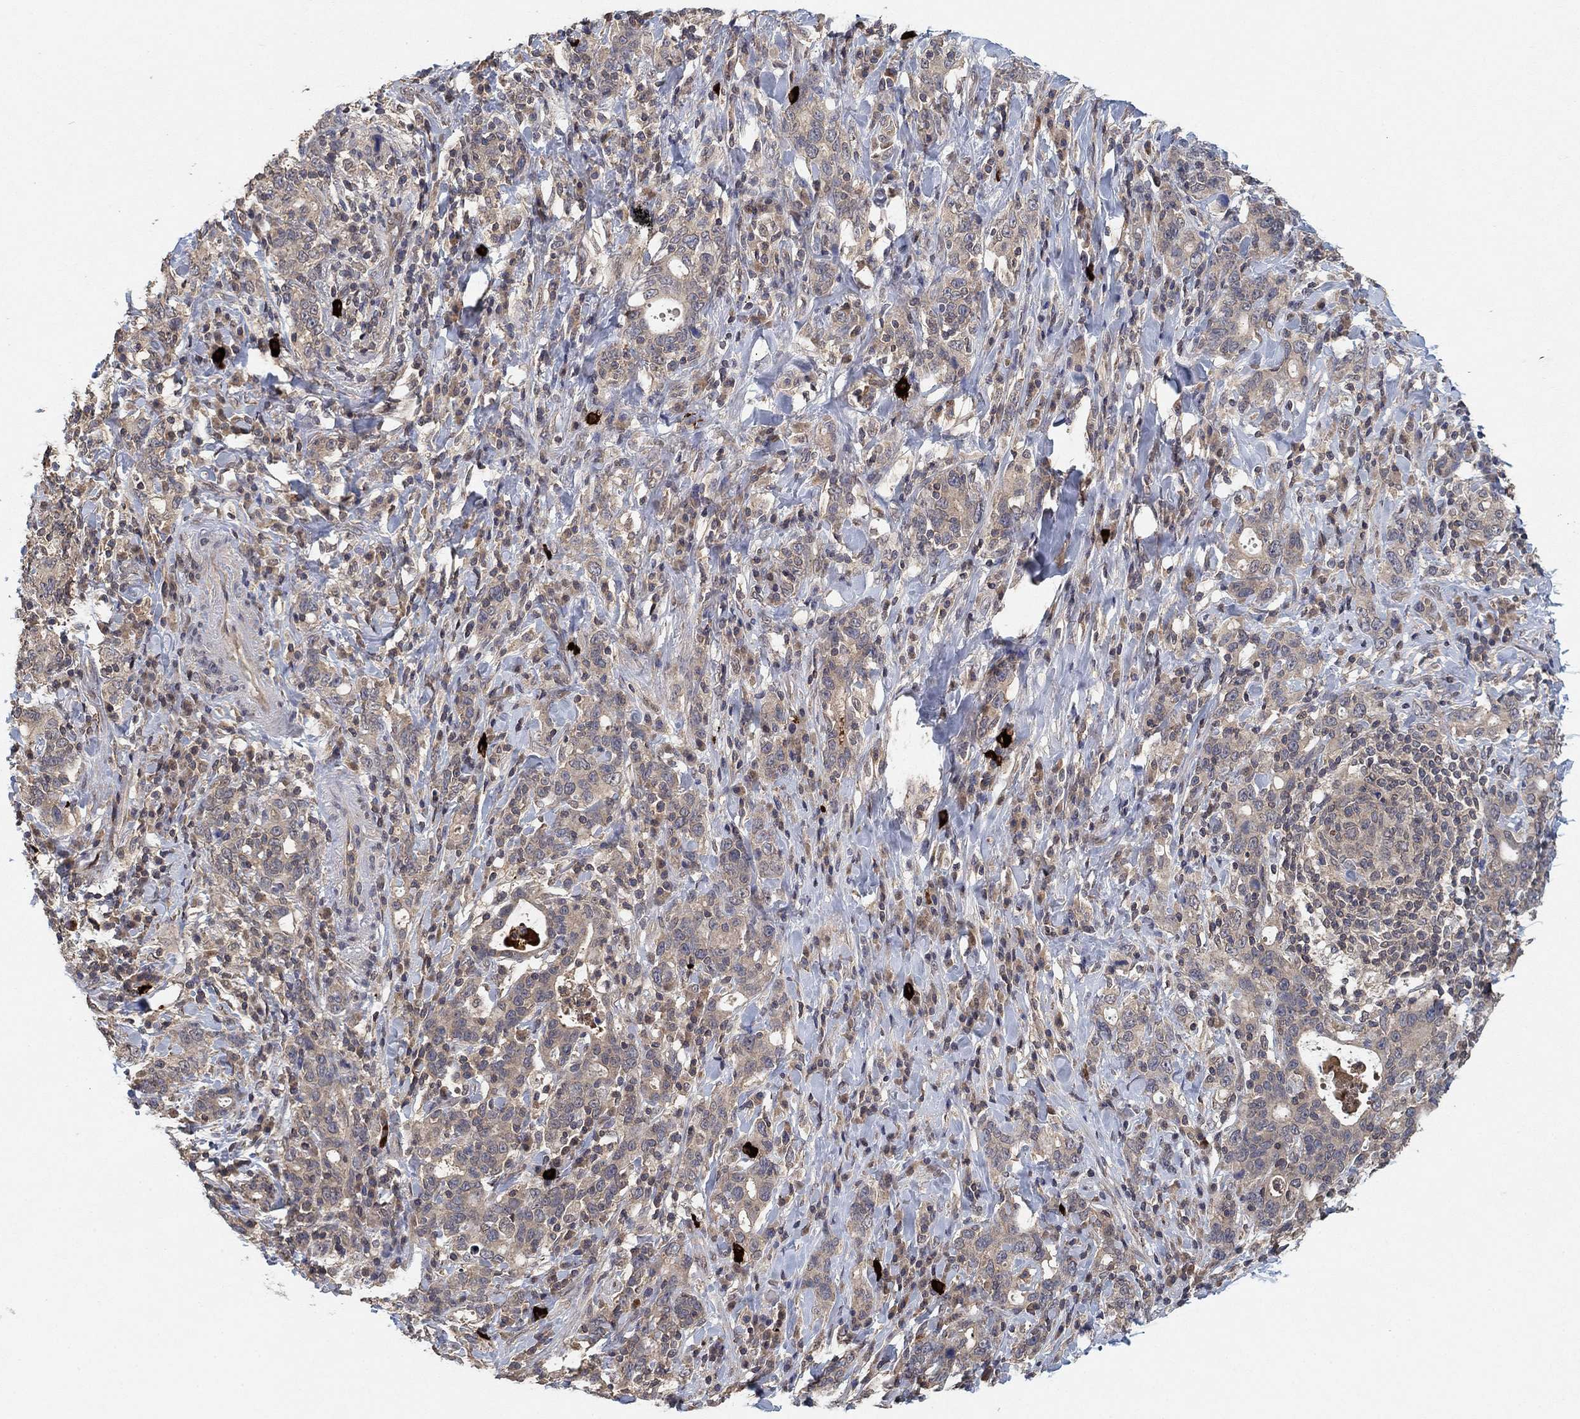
{"staining": {"intensity": "negative", "quantity": "none", "location": "none"}, "tissue": "stomach cancer", "cell_type": "Tumor cells", "image_type": "cancer", "snomed": [{"axis": "morphology", "description": "Adenocarcinoma, NOS"}, {"axis": "topography", "description": "Stomach"}], "caption": "Tumor cells are negative for brown protein staining in stomach cancer.", "gene": "CCDC43", "patient": {"sex": "male", "age": 79}}